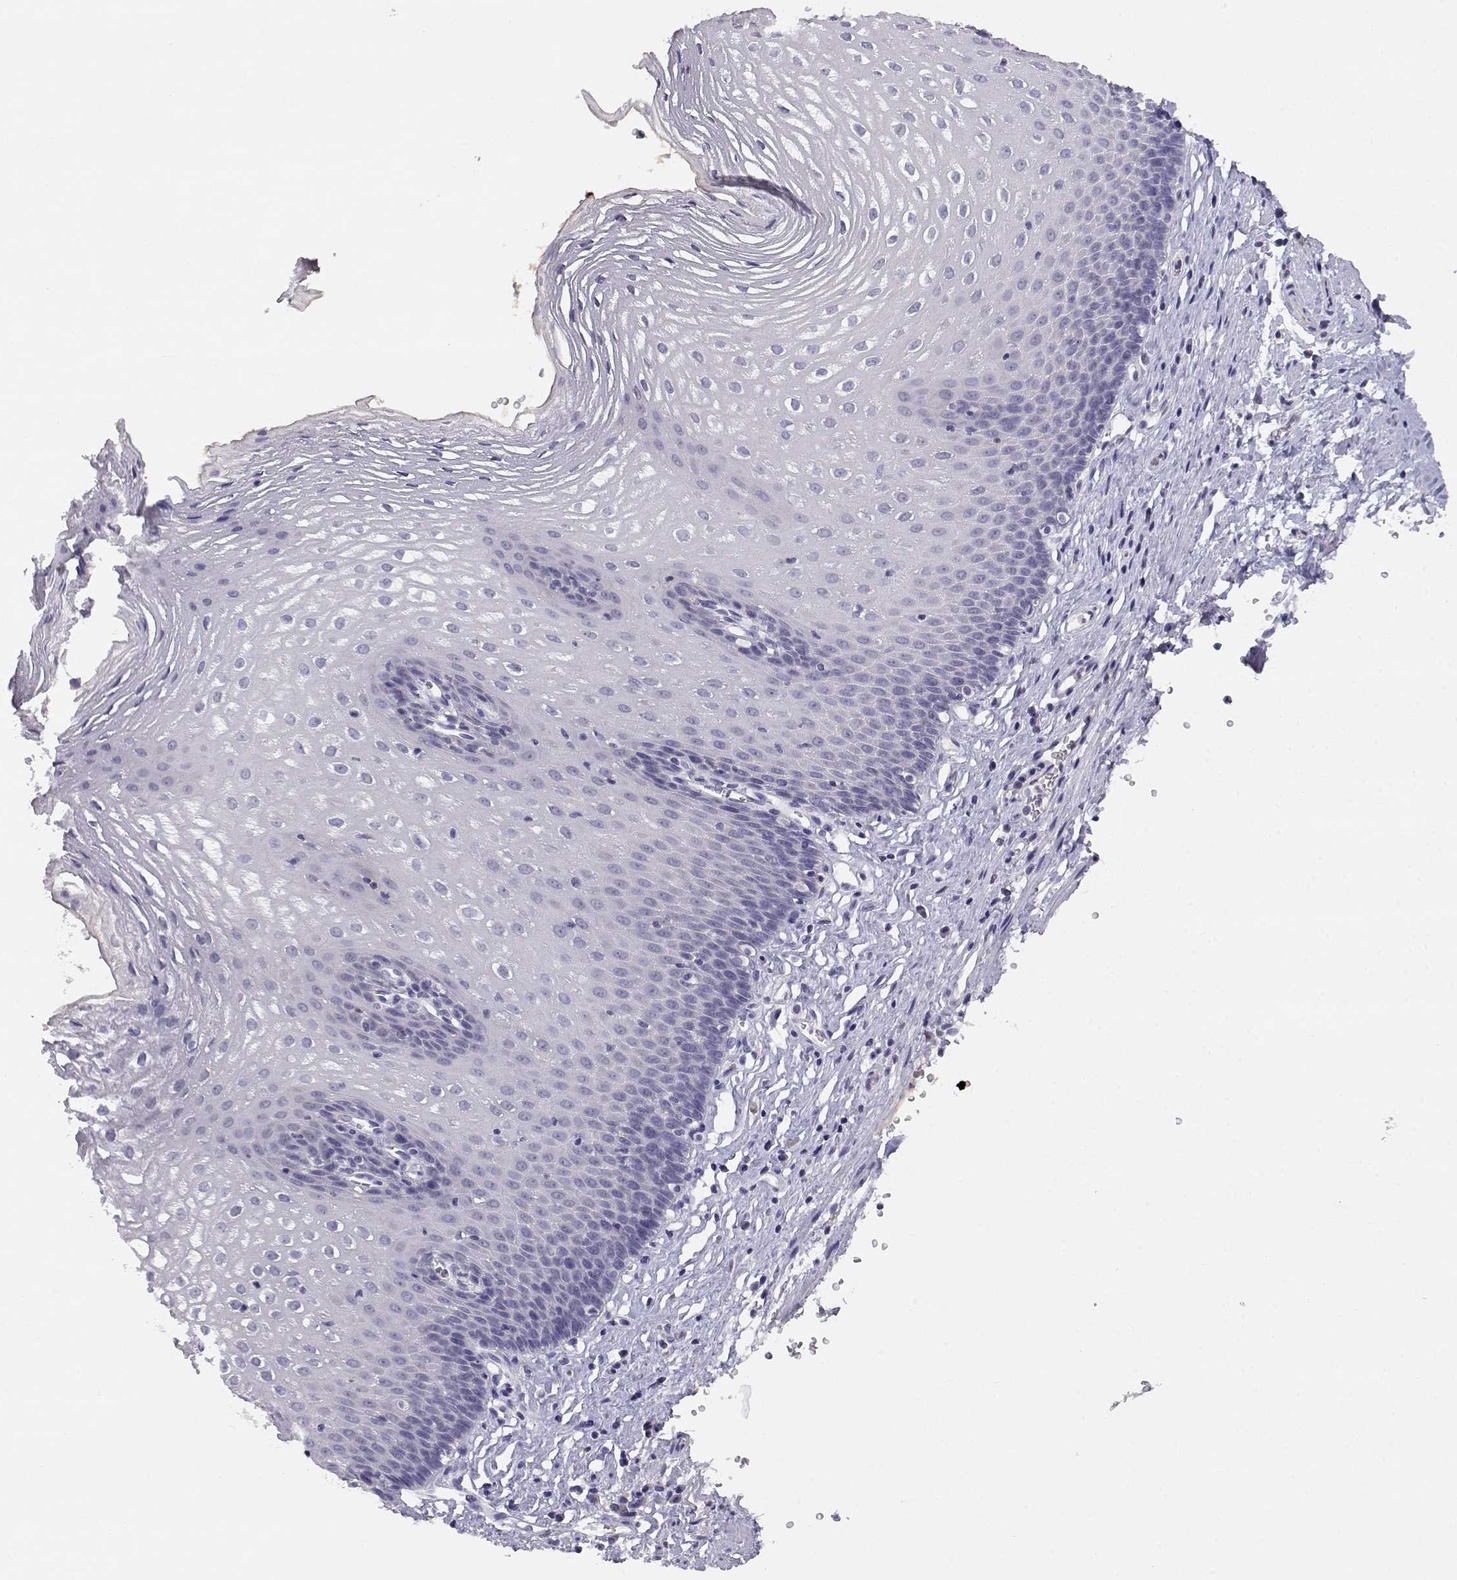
{"staining": {"intensity": "negative", "quantity": "none", "location": "none"}, "tissue": "esophagus", "cell_type": "Squamous epithelial cells", "image_type": "normal", "snomed": [{"axis": "morphology", "description": "Normal tissue, NOS"}, {"axis": "topography", "description": "Esophagus"}], "caption": "A photomicrograph of esophagus stained for a protein displays no brown staining in squamous epithelial cells. (Immunohistochemistry, brightfield microscopy, high magnification).", "gene": "ADA", "patient": {"sex": "male", "age": 72}}